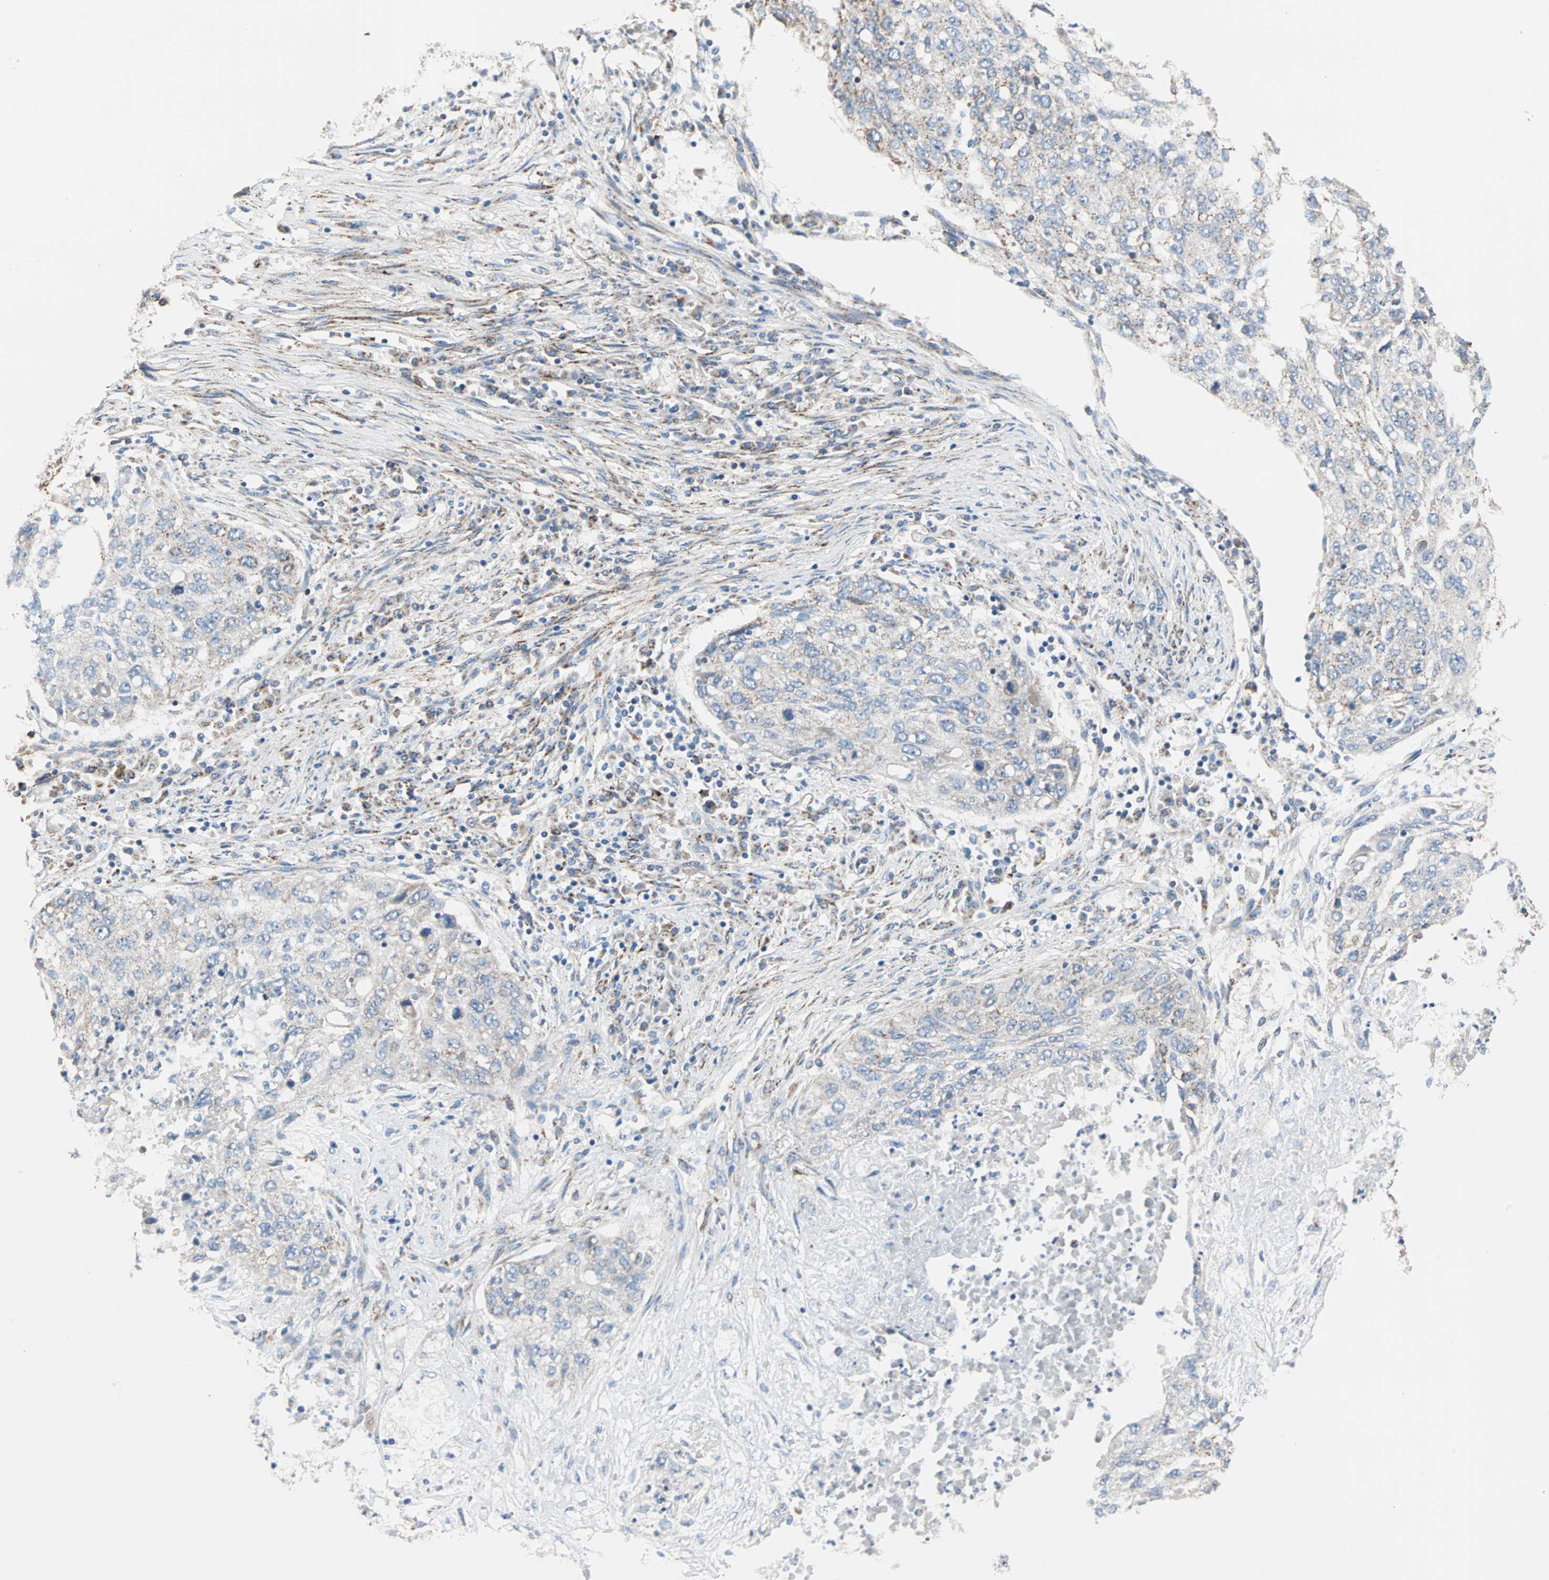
{"staining": {"intensity": "weak", "quantity": ">75%", "location": "cytoplasmic/membranous"}, "tissue": "lung cancer", "cell_type": "Tumor cells", "image_type": "cancer", "snomed": [{"axis": "morphology", "description": "Squamous cell carcinoma, NOS"}, {"axis": "topography", "description": "Lung"}], "caption": "High-magnification brightfield microscopy of lung cancer stained with DAB (3,3'-diaminobenzidine) (brown) and counterstained with hematoxylin (blue). tumor cells exhibit weak cytoplasmic/membranous expression is identified in about>75% of cells.", "gene": "TST", "patient": {"sex": "female", "age": 63}}